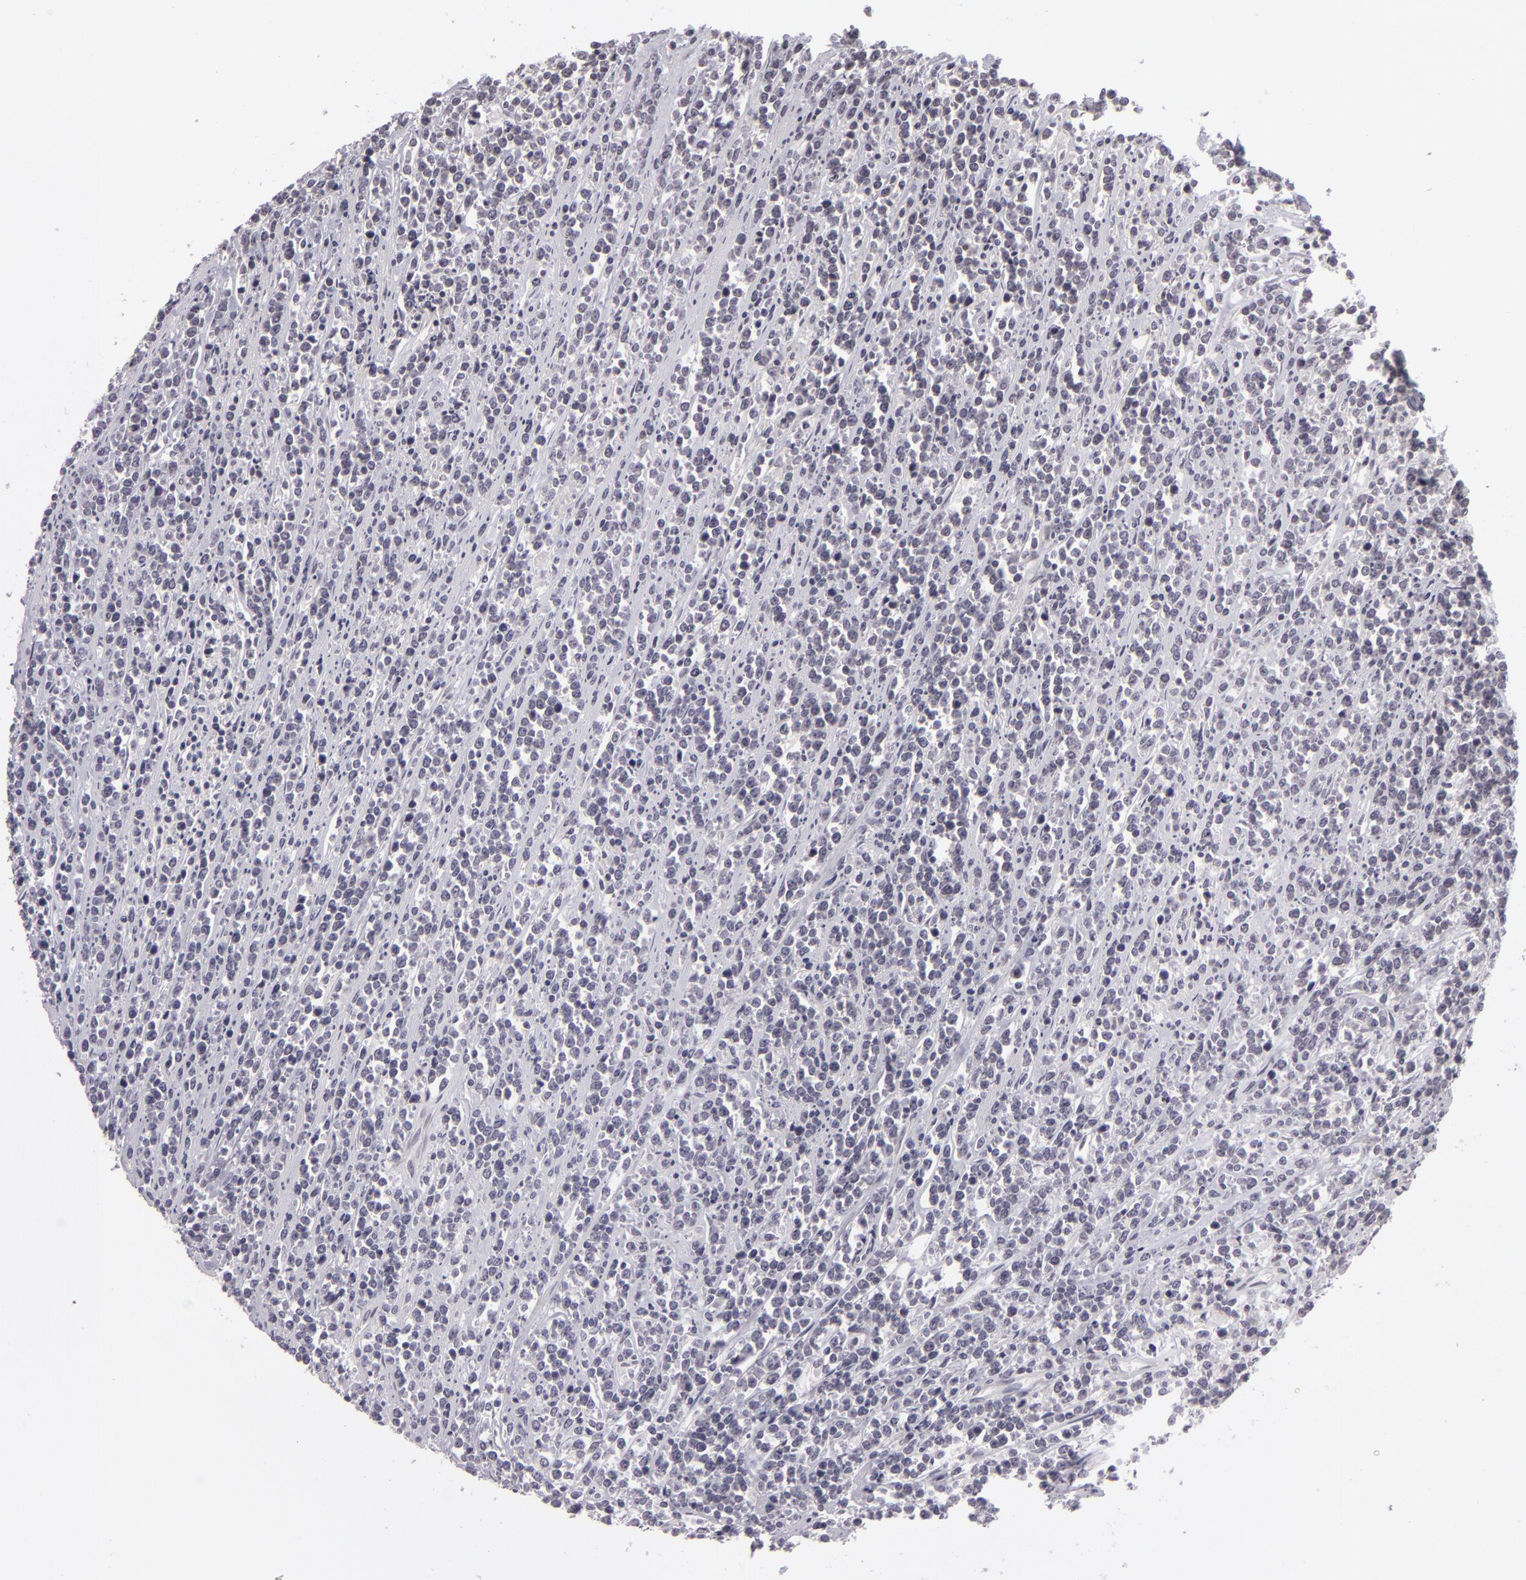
{"staining": {"intensity": "negative", "quantity": "none", "location": "none"}, "tissue": "lymphoma", "cell_type": "Tumor cells", "image_type": "cancer", "snomed": [{"axis": "morphology", "description": "Malignant lymphoma, non-Hodgkin's type, High grade"}, {"axis": "topography", "description": "Small intestine"}, {"axis": "topography", "description": "Colon"}], "caption": "Human high-grade malignant lymphoma, non-Hodgkin's type stained for a protein using IHC displays no staining in tumor cells.", "gene": "ZNF205", "patient": {"sex": "male", "age": 8}}